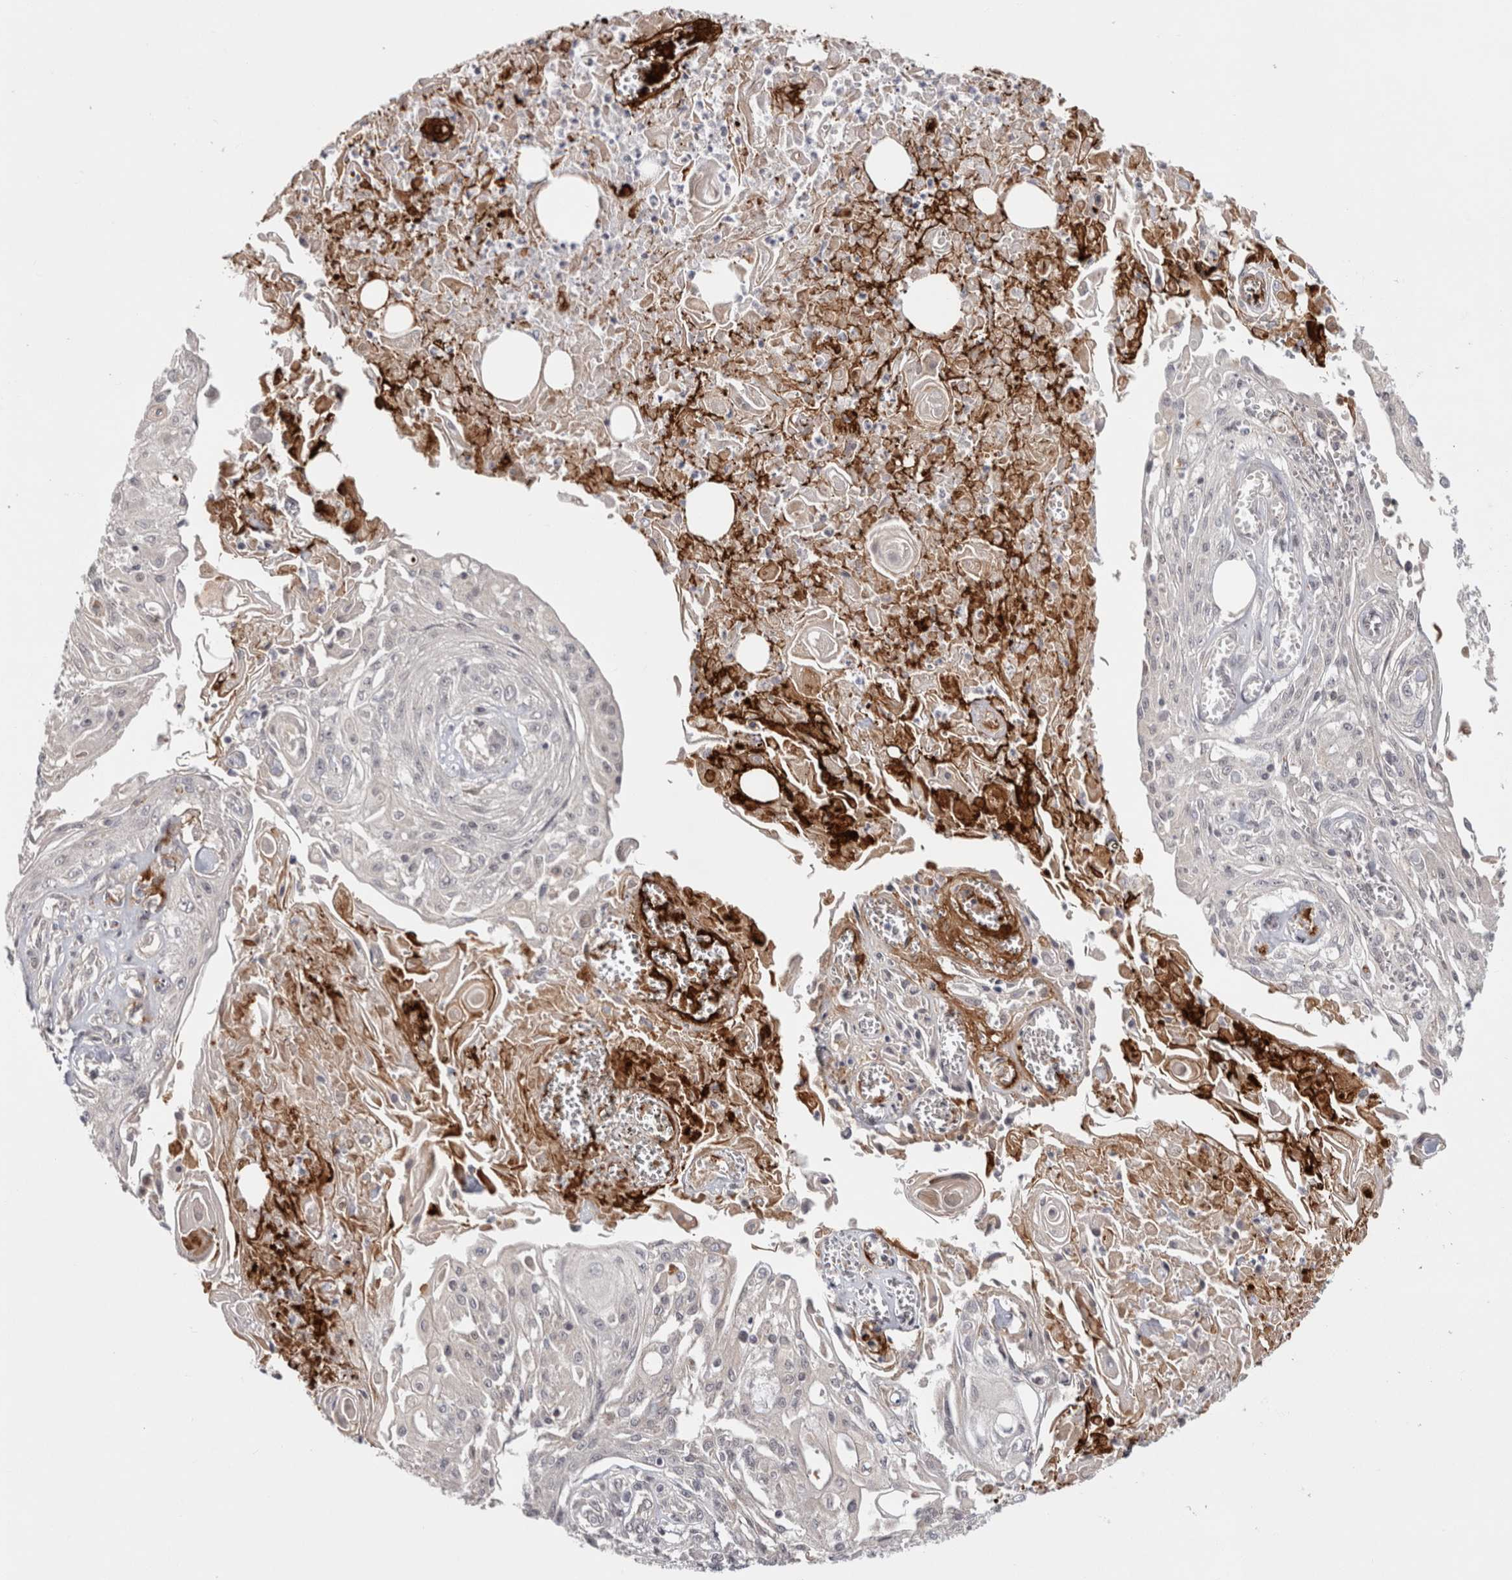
{"staining": {"intensity": "negative", "quantity": "none", "location": "none"}, "tissue": "skin cancer", "cell_type": "Tumor cells", "image_type": "cancer", "snomed": [{"axis": "morphology", "description": "Squamous cell carcinoma, NOS"}, {"axis": "morphology", "description": "Squamous cell carcinoma, metastatic, NOS"}, {"axis": "topography", "description": "Skin"}, {"axis": "topography", "description": "Lymph node"}], "caption": "Skin cancer (metastatic squamous cell carcinoma) was stained to show a protein in brown. There is no significant staining in tumor cells.", "gene": "ZNF318", "patient": {"sex": "male", "age": 75}}